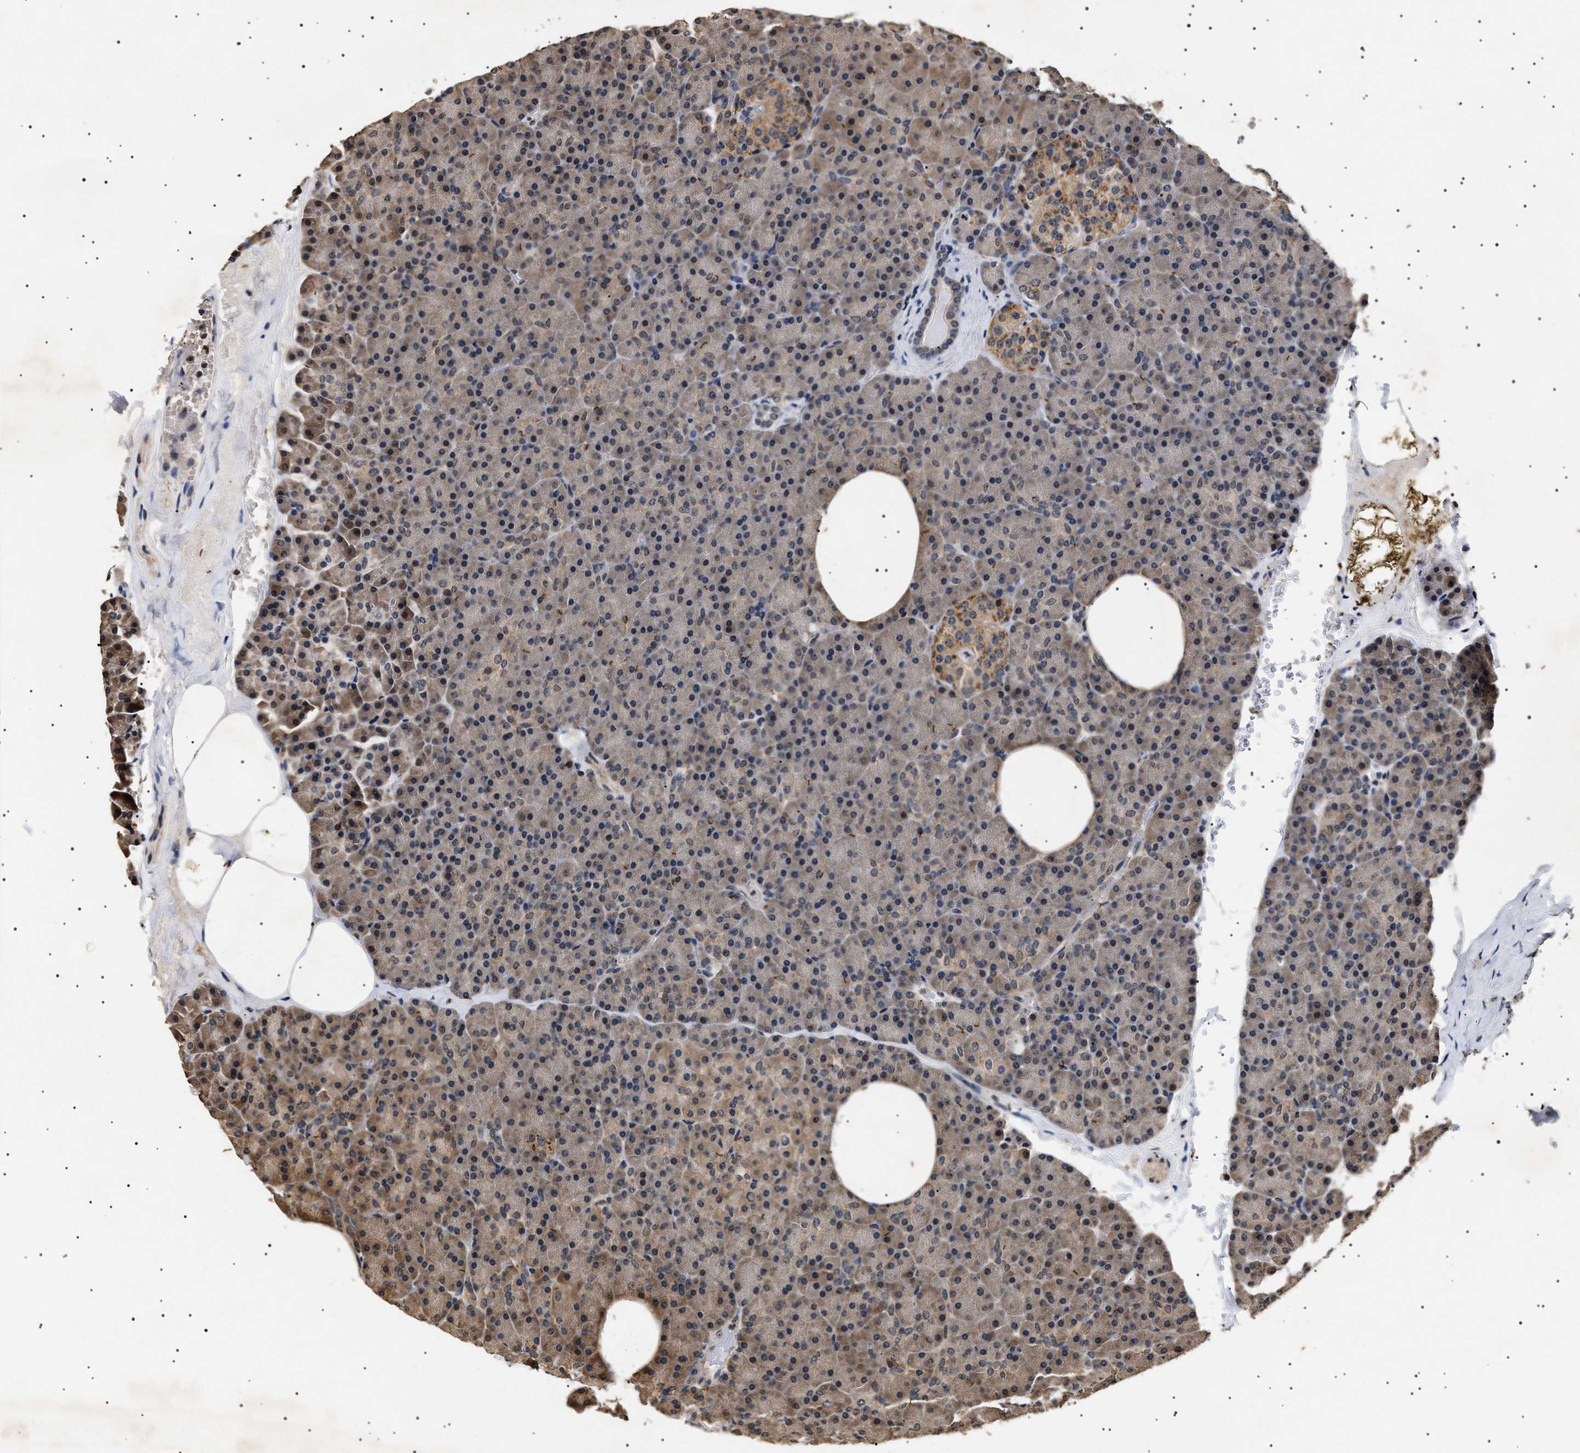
{"staining": {"intensity": "moderate", "quantity": "<25%", "location": "cytoplasmic/membranous"}, "tissue": "pancreas", "cell_type": "Exocrine glandular cells", "image_type": "normal", "snomed": [{"axis": "morphology", "description": "Normal tissue, NOS"}, {"axis": "topography", "description": "Pancreas"}], "caption": "A brown stain labels moderate cytoplasmic/membranous positivity of a protein in exocrine glandular cells of benign pancreas. (Stains: DAB in brown, nuclei in blue, Microscopy: brightfield microscopy at high magnification).", "gene": "KIF21A", "patient": {"sex": "female", "age": 35}}